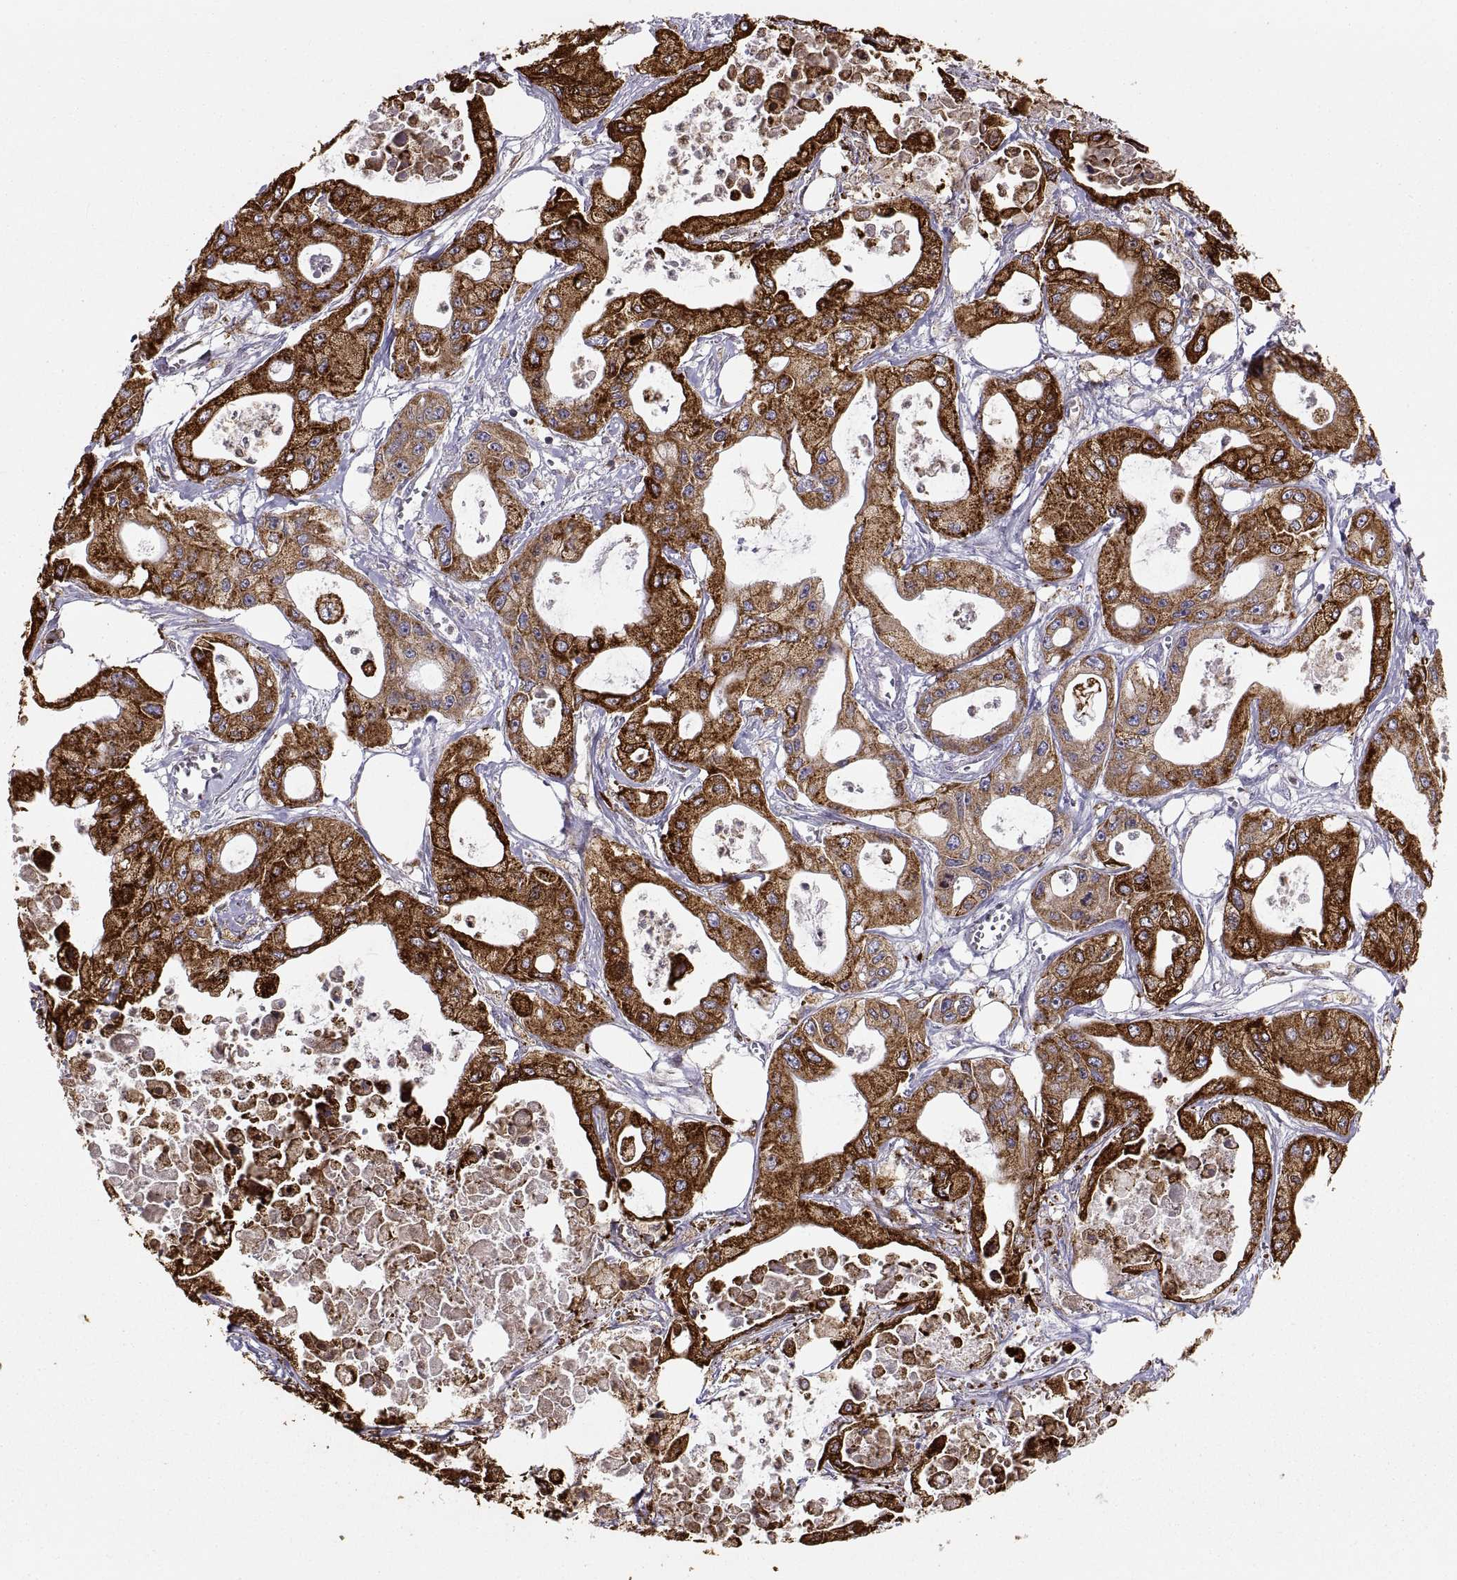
{"staining": {"intensity": "strong", "quantity": ">75%", "location": "cytoplasmic/membranous"}, "tissue": "pancreatic cancer", "cell_type": "Tumor cells", "image_type": "cancer", "snomed": [{"axis": "morphology", "description": "Adenocarcinoma, NOS"}, {"axis": "topography", "description": "Pancreas"}], "caption": "Tumor cells display high levels of strong cytoplasmic/membranous expression in approximately >75% of cells in human pancreatic cancer.", "gene": "ERO1A", "patient": {"sex": "male", "age": 70}}